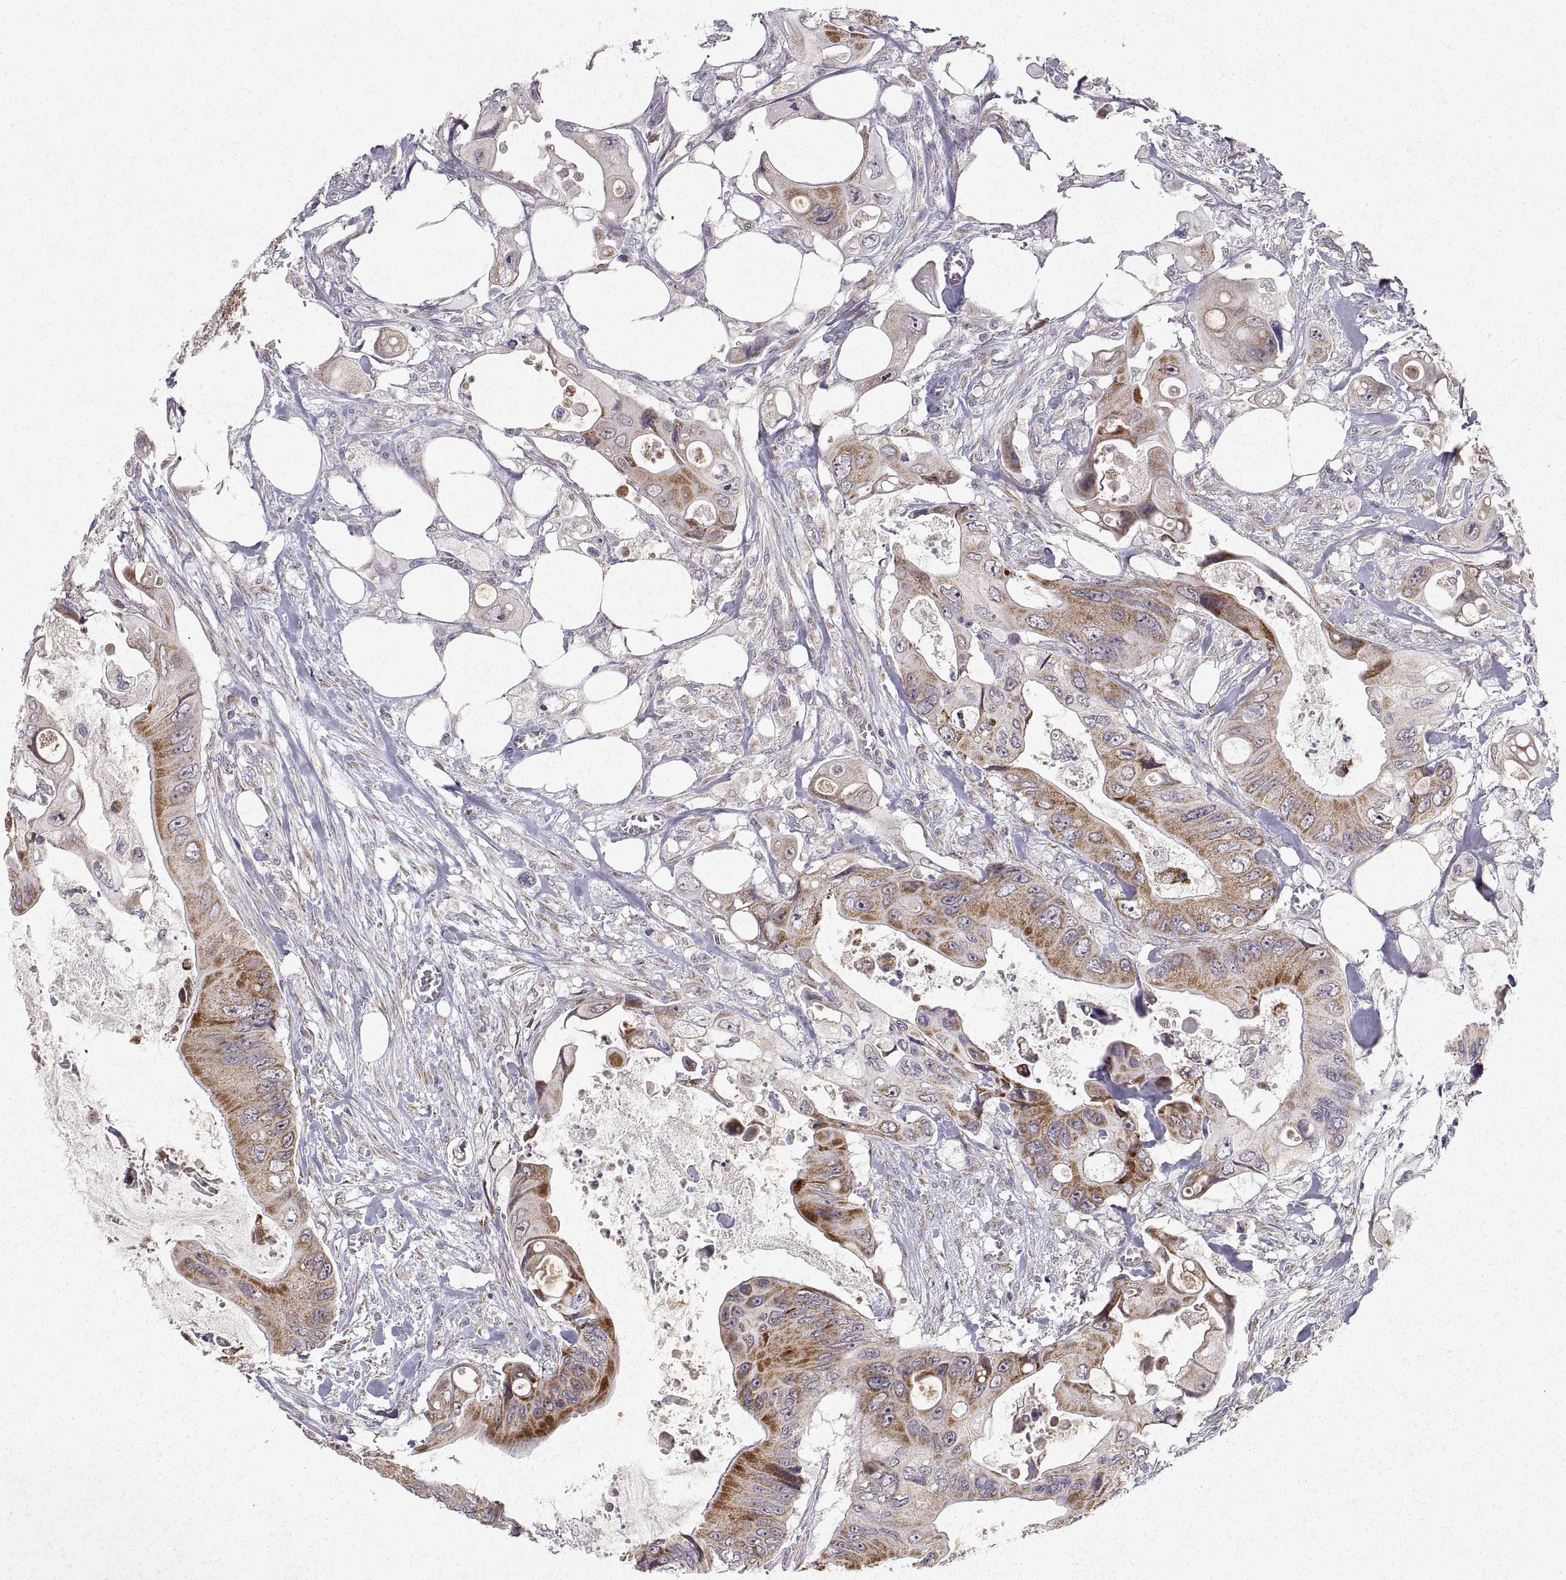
{"staining": {"intensity": "strong", "quantity": "25%-75%", "location": "cytoplasmic/membranous"}, "tissue": "colorectal cancer", "cell_type": "Tumor cells", "image_type": "cancer", "snomed": [{"axis": "morphology", "description": "Adenocarcinoma, NOS"}, {"axis": "topography", "description": "Rectum"}], "caption": "The photomicrograph demonstrates immunohistochemical staining of adenocarcinoma (colorectal). There is strong cytoplasmic/membranous staining is present in about 25%-75% of tumor cells.", "gene": "MANBAL", "patient": {"sex": "male", "age": 63}}